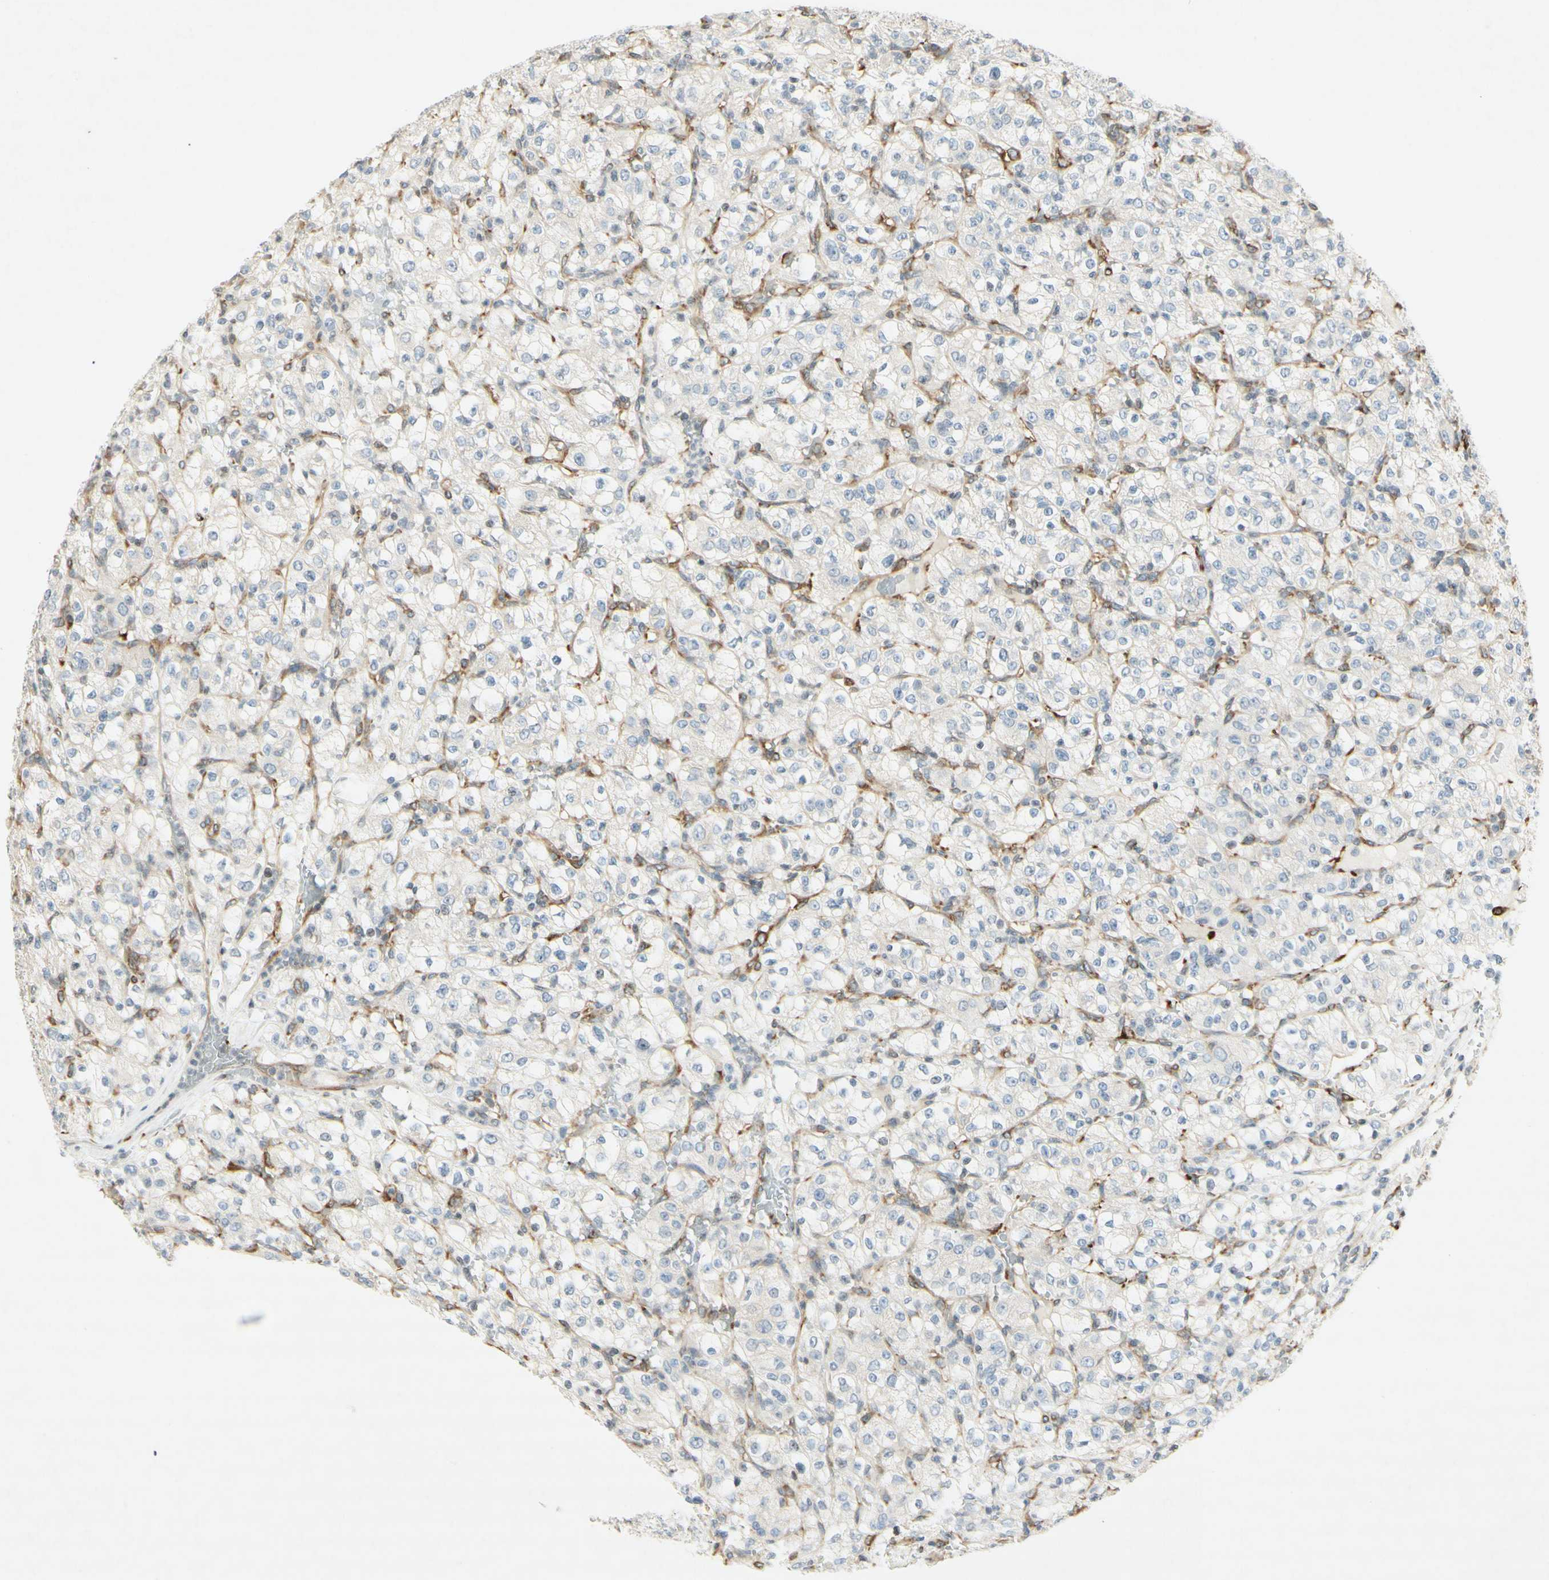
{"staining": {"intensity": "weak", "quantity": "<25%", "location": "cytoplasmic/membranous"}, "tissue": "renal cancer", "cell_type": "Tumor cells", "image_type": "cancer", "snomed": [{"axis": "morphology", "description": "Normal tissue, NOS"}, {"axis": "morphology", "description": "Adenocarcinoma, NOS"}, {"axis": "topography", "description": "Kidney"}], "caption": "Adenocarcinoma (renal) was stained to show a protein in brown. There is no significant expression in tumor cells. (IHC, brightfield microscopy, high magnification).", "gene": "MAP1B", "patient": {"sex": "female", "age": 72}}